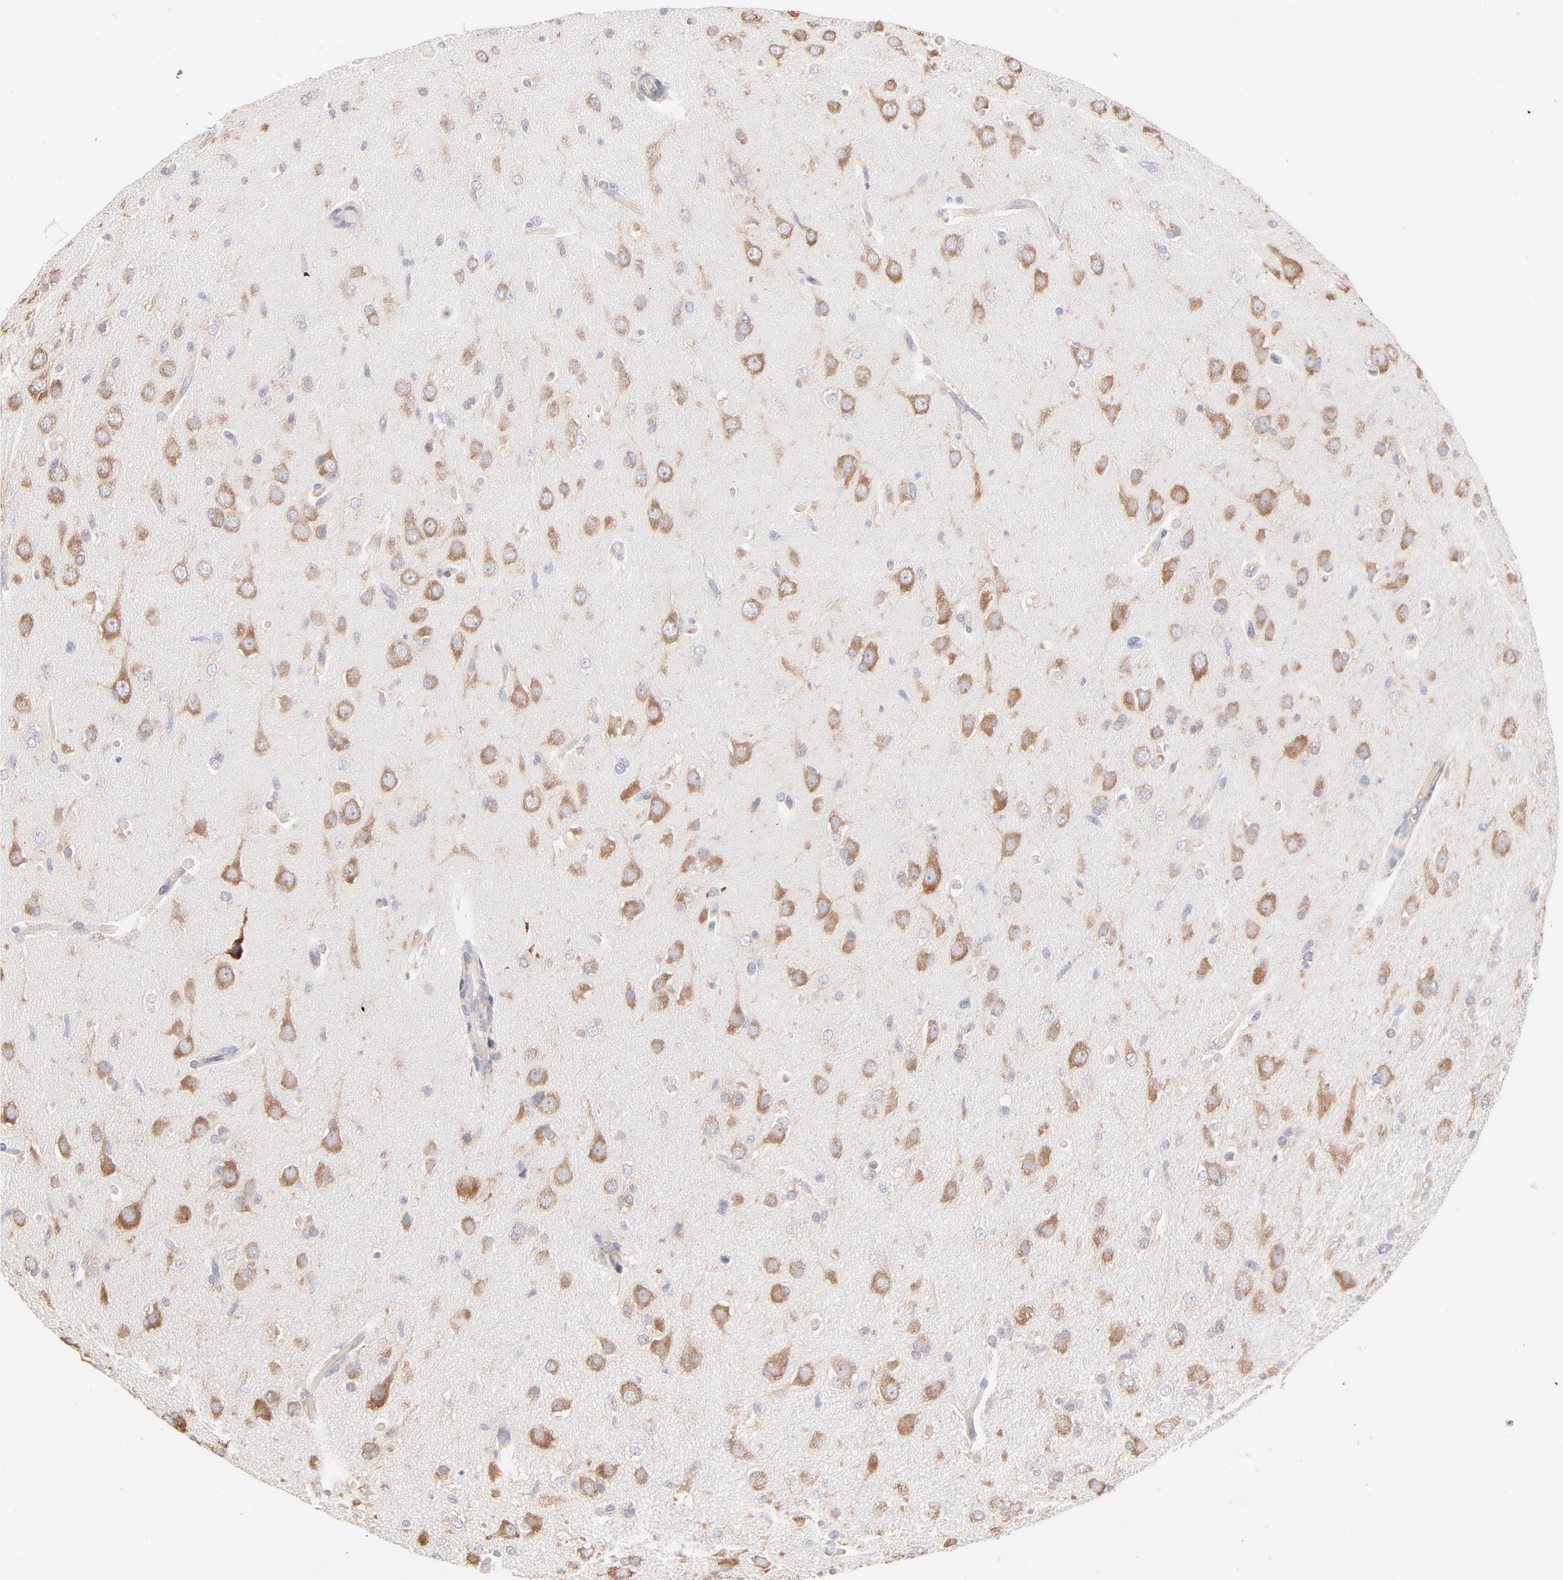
{"staining": {"intensity": "moderate", "quantity": ">75%", "location": "cytoplasmic/membranous"}, "tissue": "glioma", "cell_type": "Tumor cells", "image_type": "cancer", "snomed": [{"axis": "morphology", "description": "Glioma, malignant, High grade"}, {"axis": "topography", "description": "Brain"}], "caption": "High-power microscopy captured an immunohistochemistry photomicrograph of malignant glioma (high-grade), revealing moderate cytoplasmic/membranous positivity in about >75% of tumor cells. The staining was performed using DAB (3,3'-diaminobenzidine), with brown indicating positive protein expression. Nuclei are stained blue with hematoxylin.", "gene": "RPS21", "patient": {"sex": "male", "age": 33}}